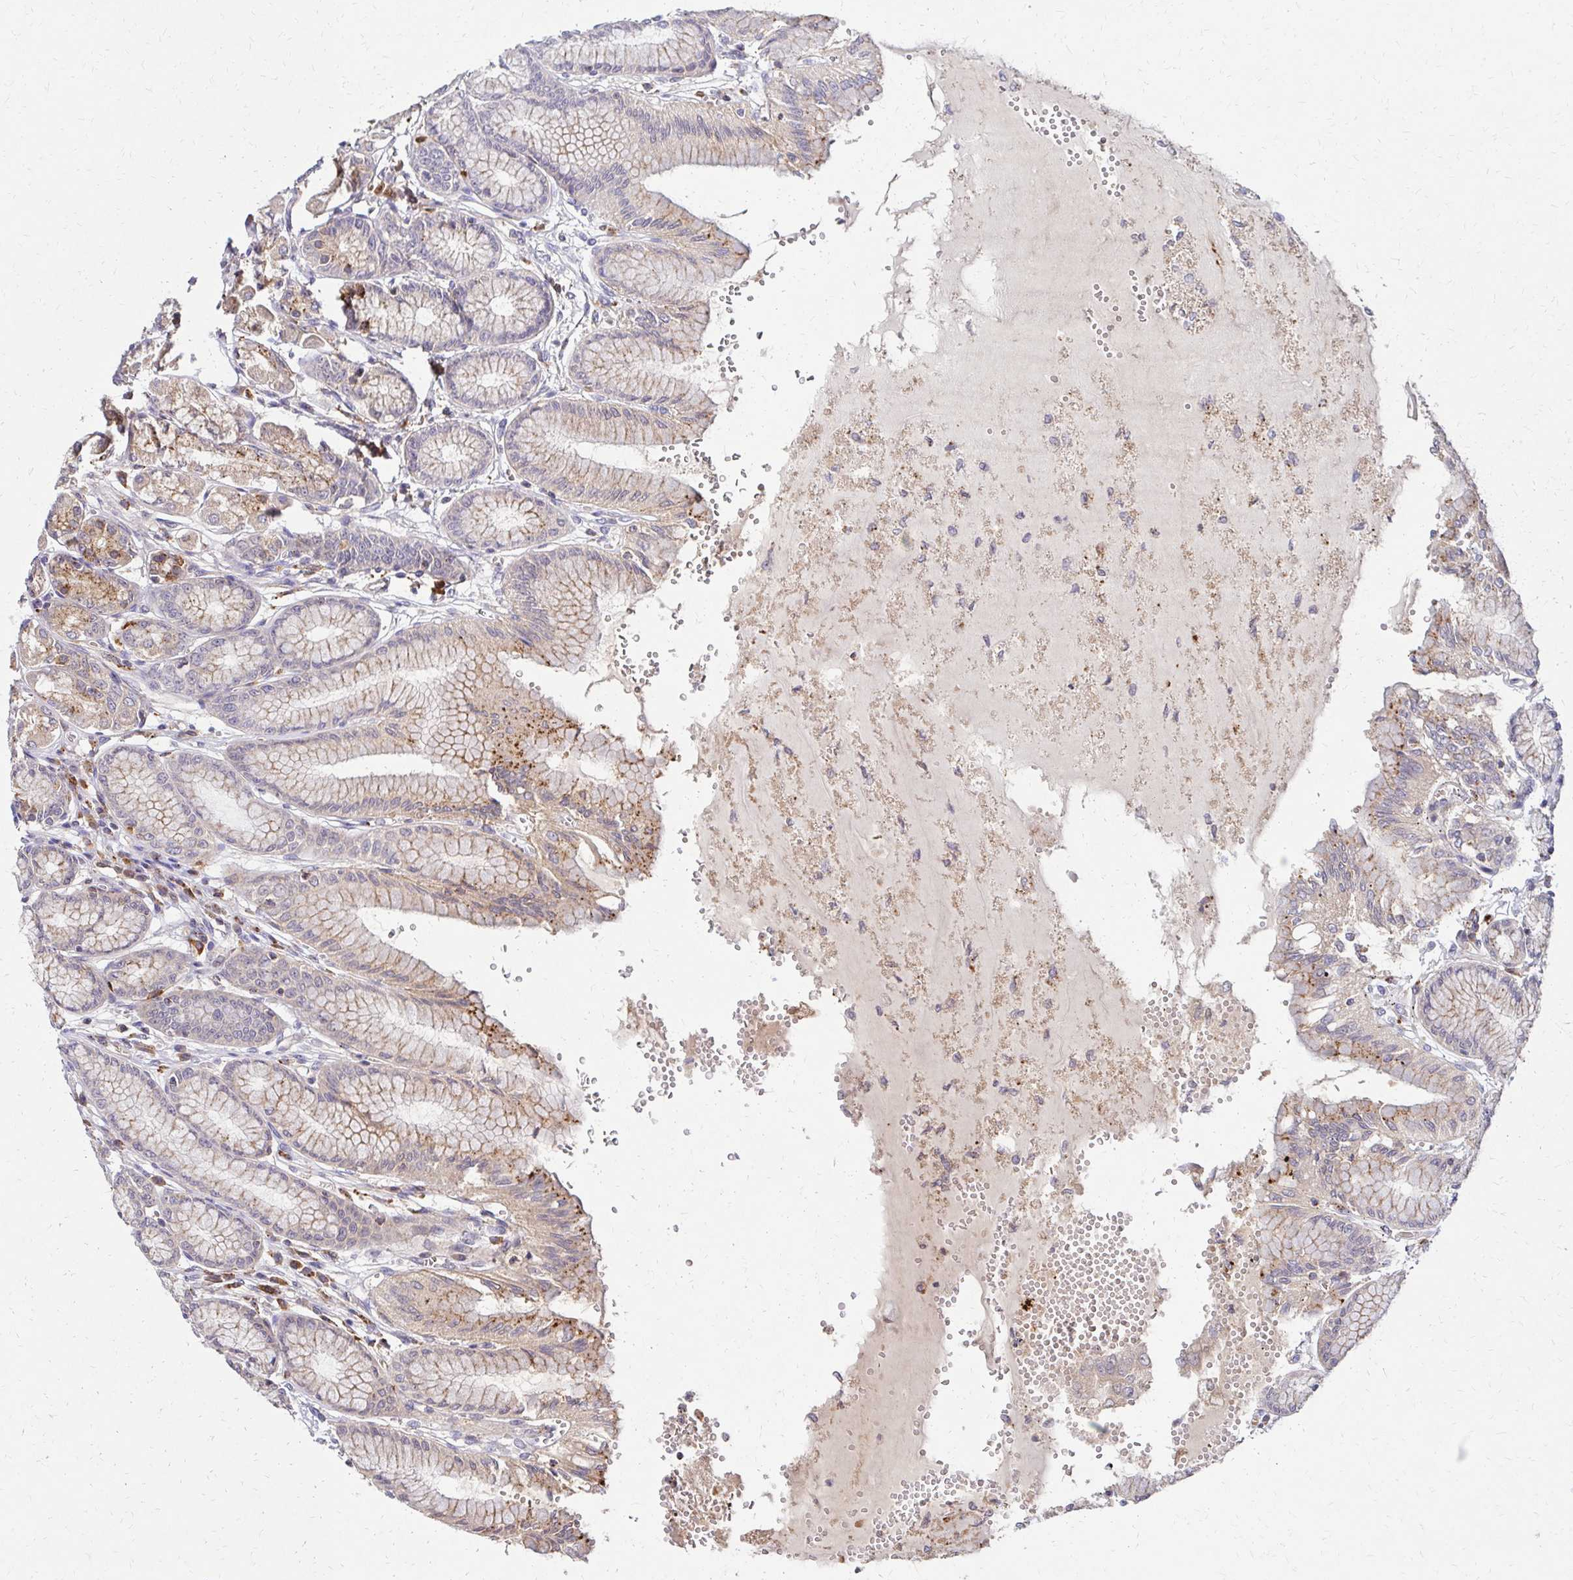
{"staining": {"intensity": "moderate", "quantity": "25%-75%", "location": "cytoplasmic/membranous"}, "tissue": "stomach", "cell_type": "Glandular cells", "image_type": "normal", "snomed": [{"axis": "morphology", "description": "Normal tissue, NOS"}, {"axis": "topography", "description": "Stomach"}, {"axis": "topography", "description": "Stomach, lower"}], "caption": "A medium amount of moderate cytoplasmic/membranous expression is identified in about 25%-75% of glandular cells in unremarkable stomach.", "gene": "IDUA", "patient": {"sex": "male", "age": 76}}